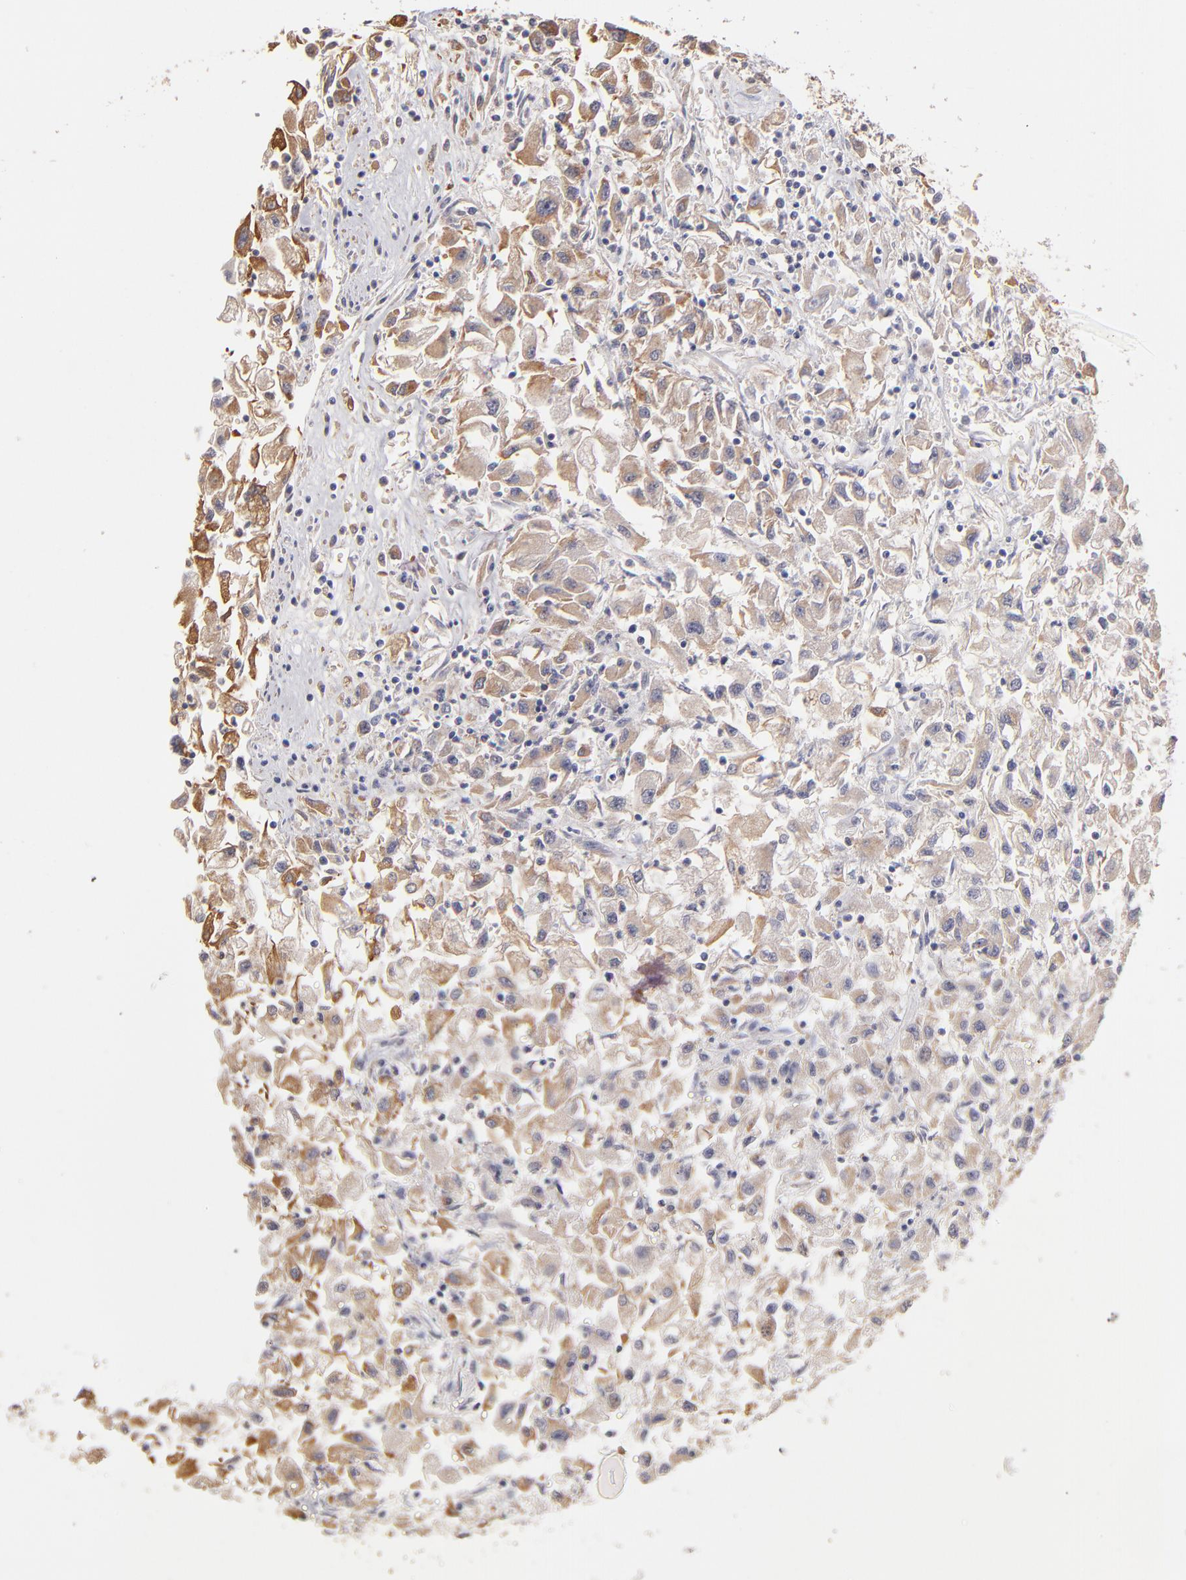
{"staining": {"intensity": "moderate", "quantity": ">75%", "location": "cytoplasmic/membranous"}, "tissue": "renal cancer", "cell_type": "Tumor cells", "image_type": "cancer", "snomed": [{"axis": "morphology", "description": "Adenocarcinoma, NOS"}, {"axis": "topography", "description": "Kidney"}], "caption": "Tumor cells demonstrate medium levels of moderate cytoplasmic/membranous expression in approximately >75% of cells in renal cancer. Nuclei are stained in blue.", "gene": "ABCC1", "patient": {"sex": "male", "age": 59}}